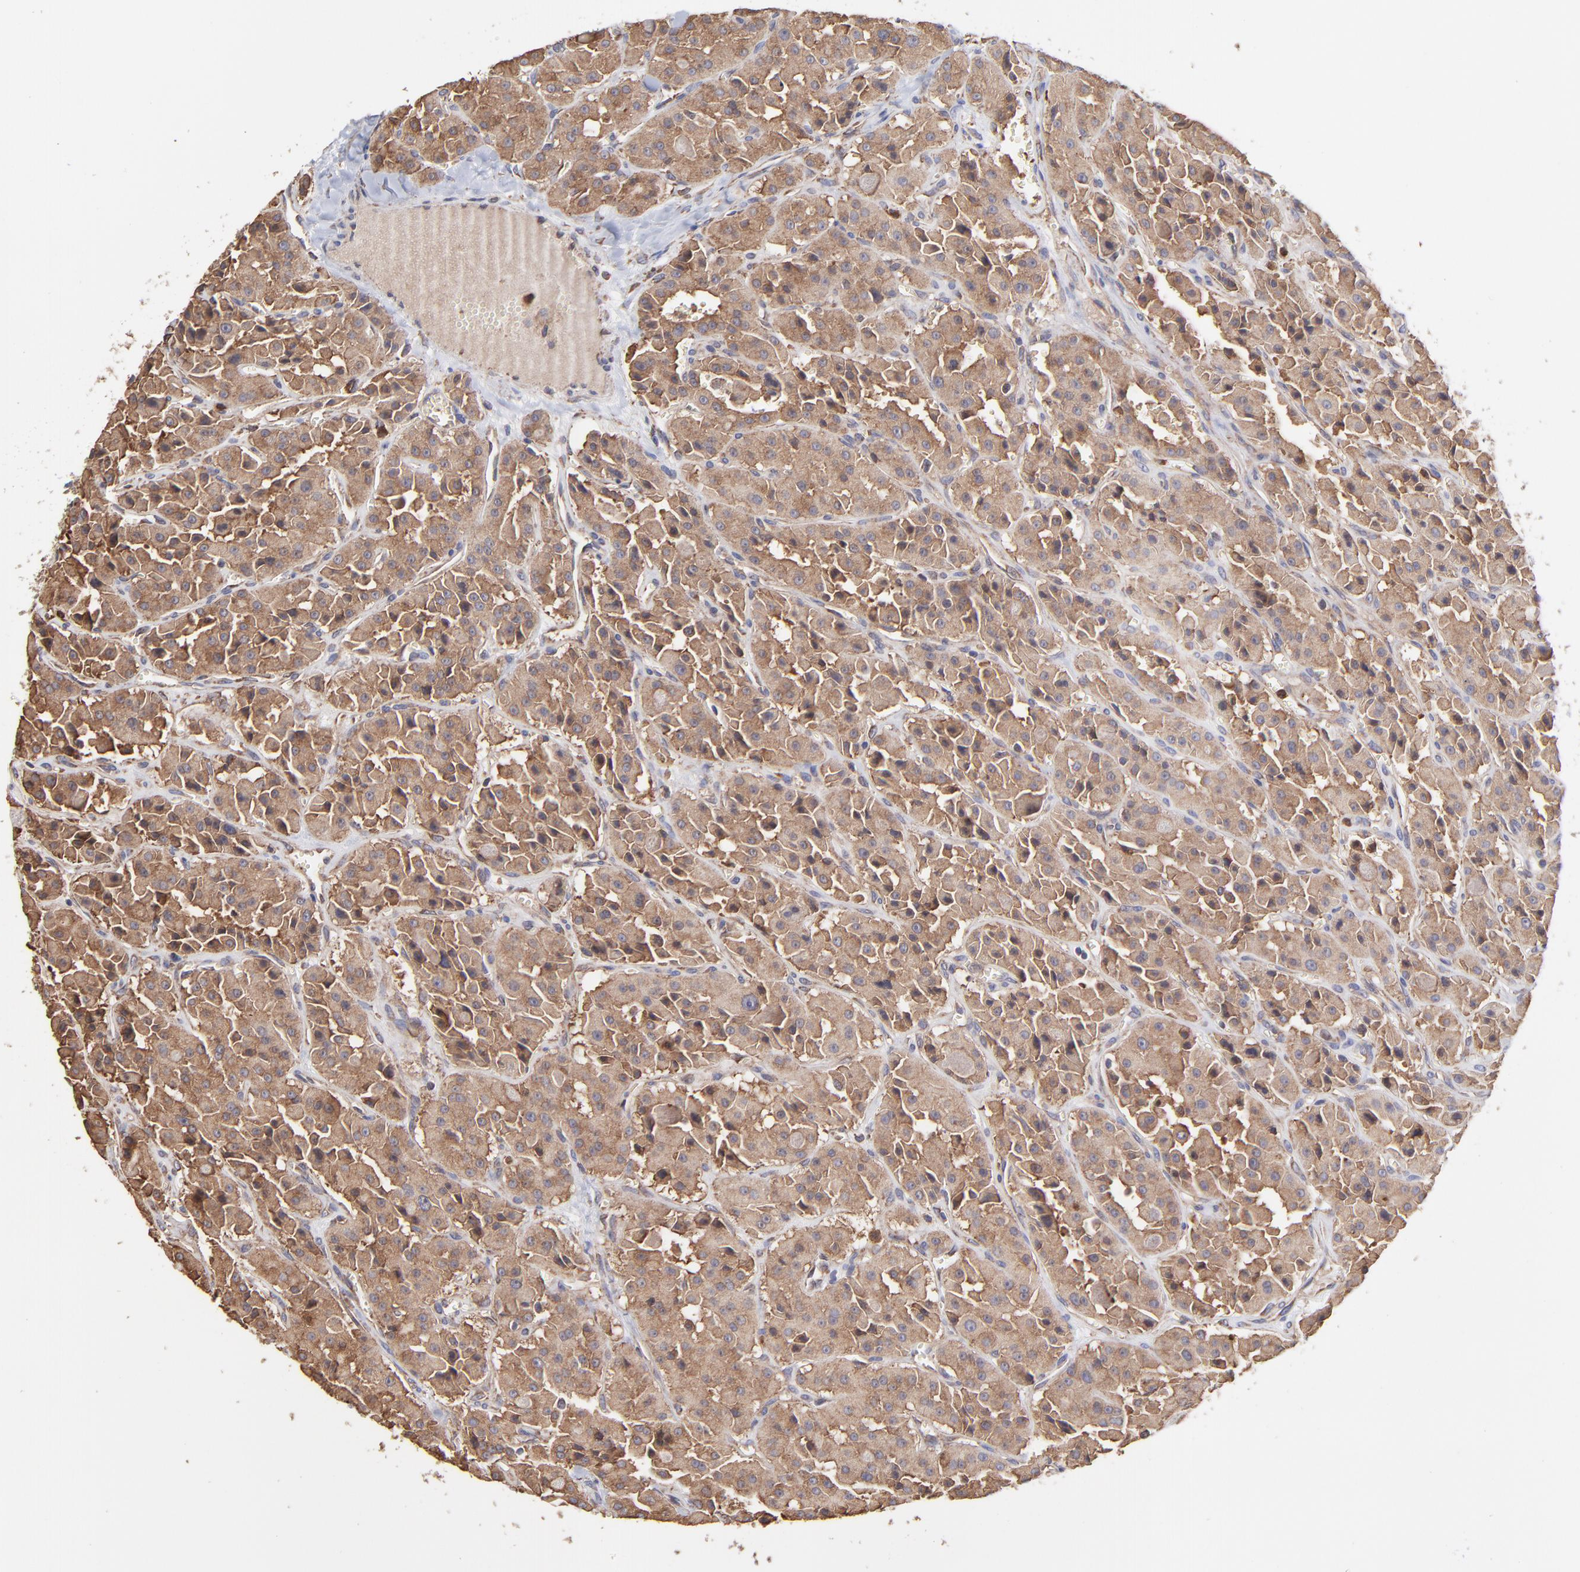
{"staining": {"intensity": "strong", "quantity": ">75%", "location": "cytoplasmic/membranous"}, "tissue": "thyroid cancer", "cell_type": "Tumor cells", "image_type": "cancer", "snomed": [{"axis": "morphology", "description": "Carcinoma, NOS"}, {"axis": "topography", "description": "Thyroid gland"}], "caption": "Human carcinoma (thyroid) stained with a brown dye demonstrates strong cytoplasmic/membranous positive expression in about >75% of tumor cells.", "gene": "PFKM", "patient": {"sex": "male", "age": 76}}